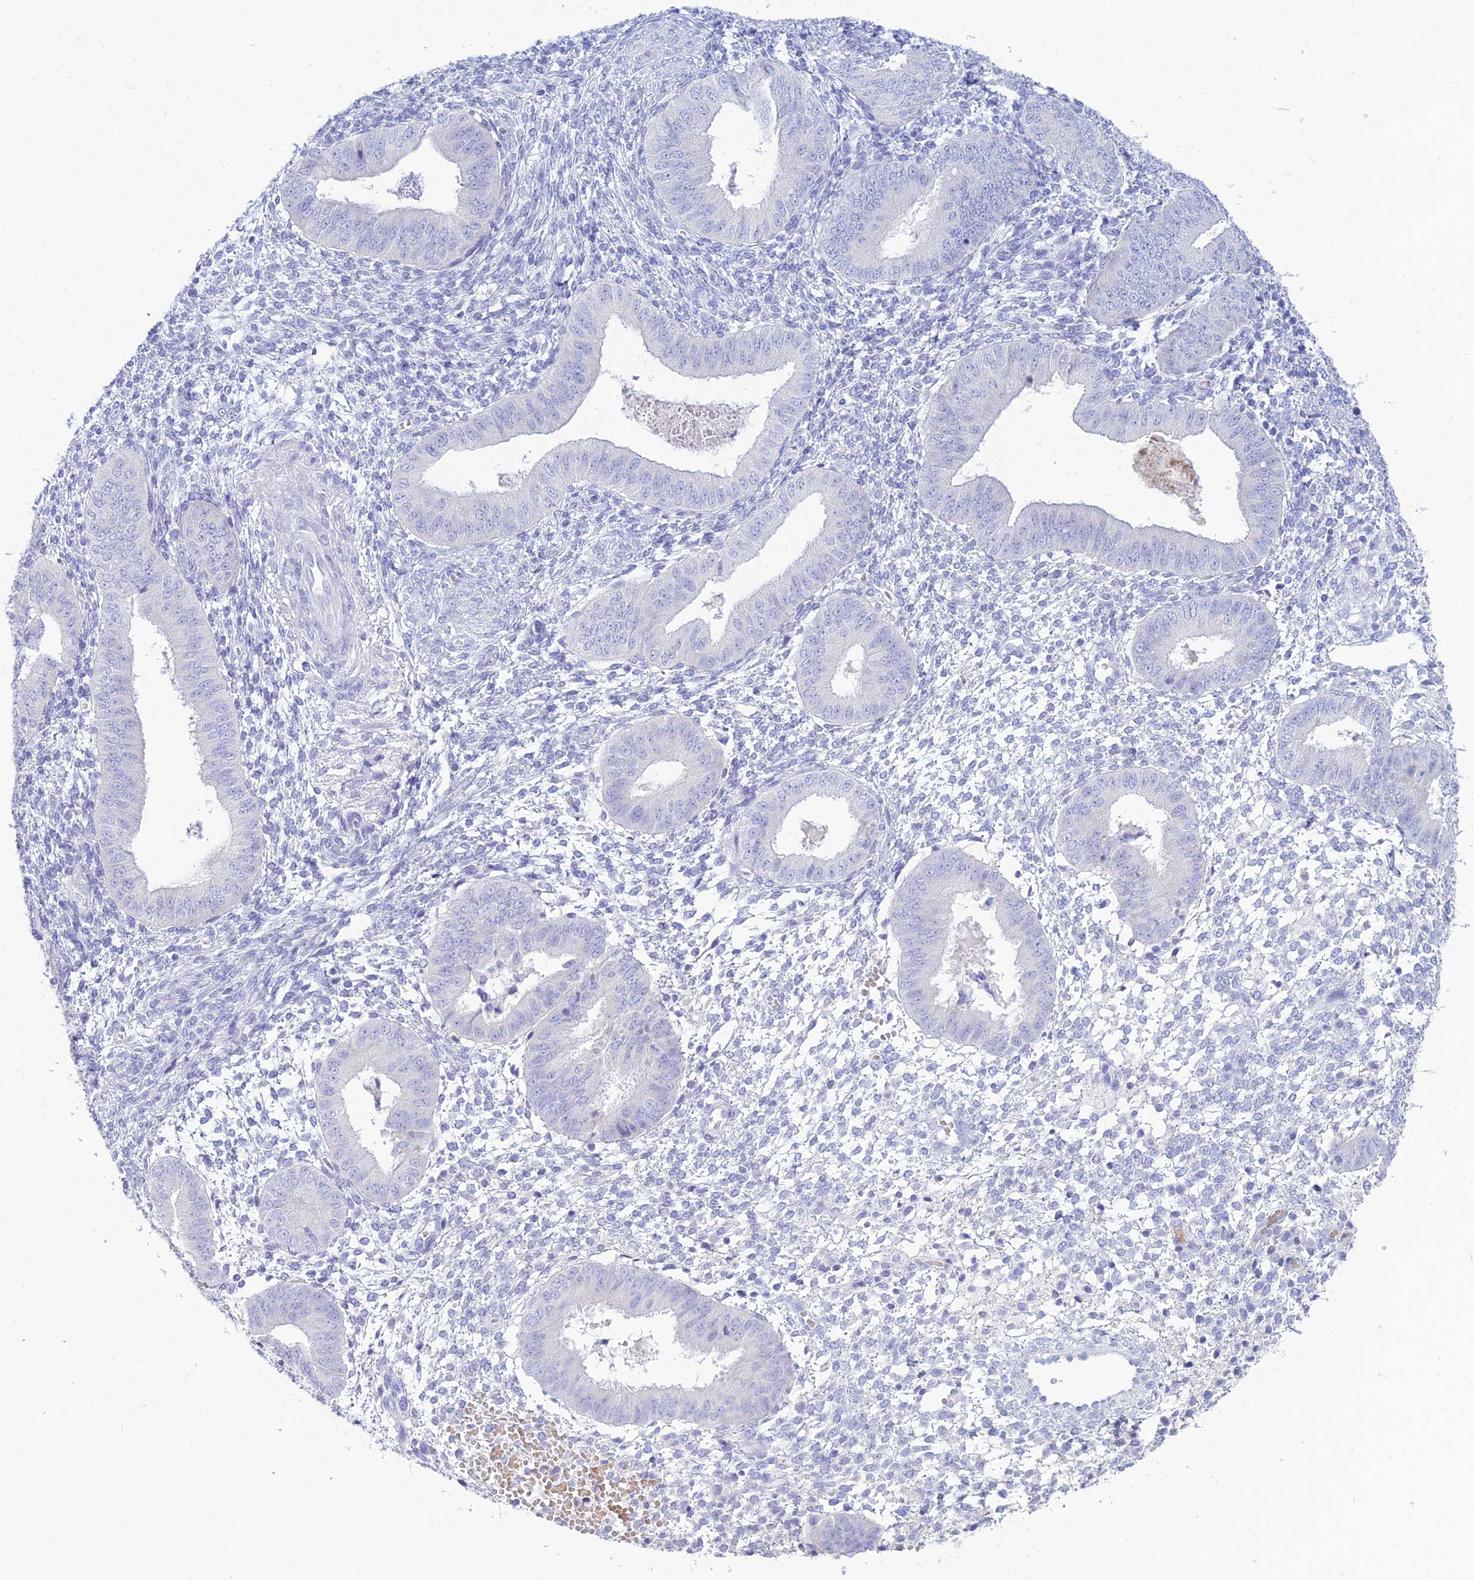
{"staining": {"intensity": "negative", "quantity": "none", "location": "none"}, "tissue": "endometrium", "cell_type": "Cells in endometrial stroma", "image_type": "normal", "snomed": [{"axis": "morphology", "description": "Normal tissue, NOS"}, {"axis": "topography", "description": "Endometrium"}], "caption": "Benign endometrium was stained to show a protein in brown. There is no significant positivity in cells in endometrial stroma. (DAB immunohistochemistry (IHC) with hematoxylin counter stain).", "gene": "MAL2", "patient": {"sex": "female", "age": 49}}